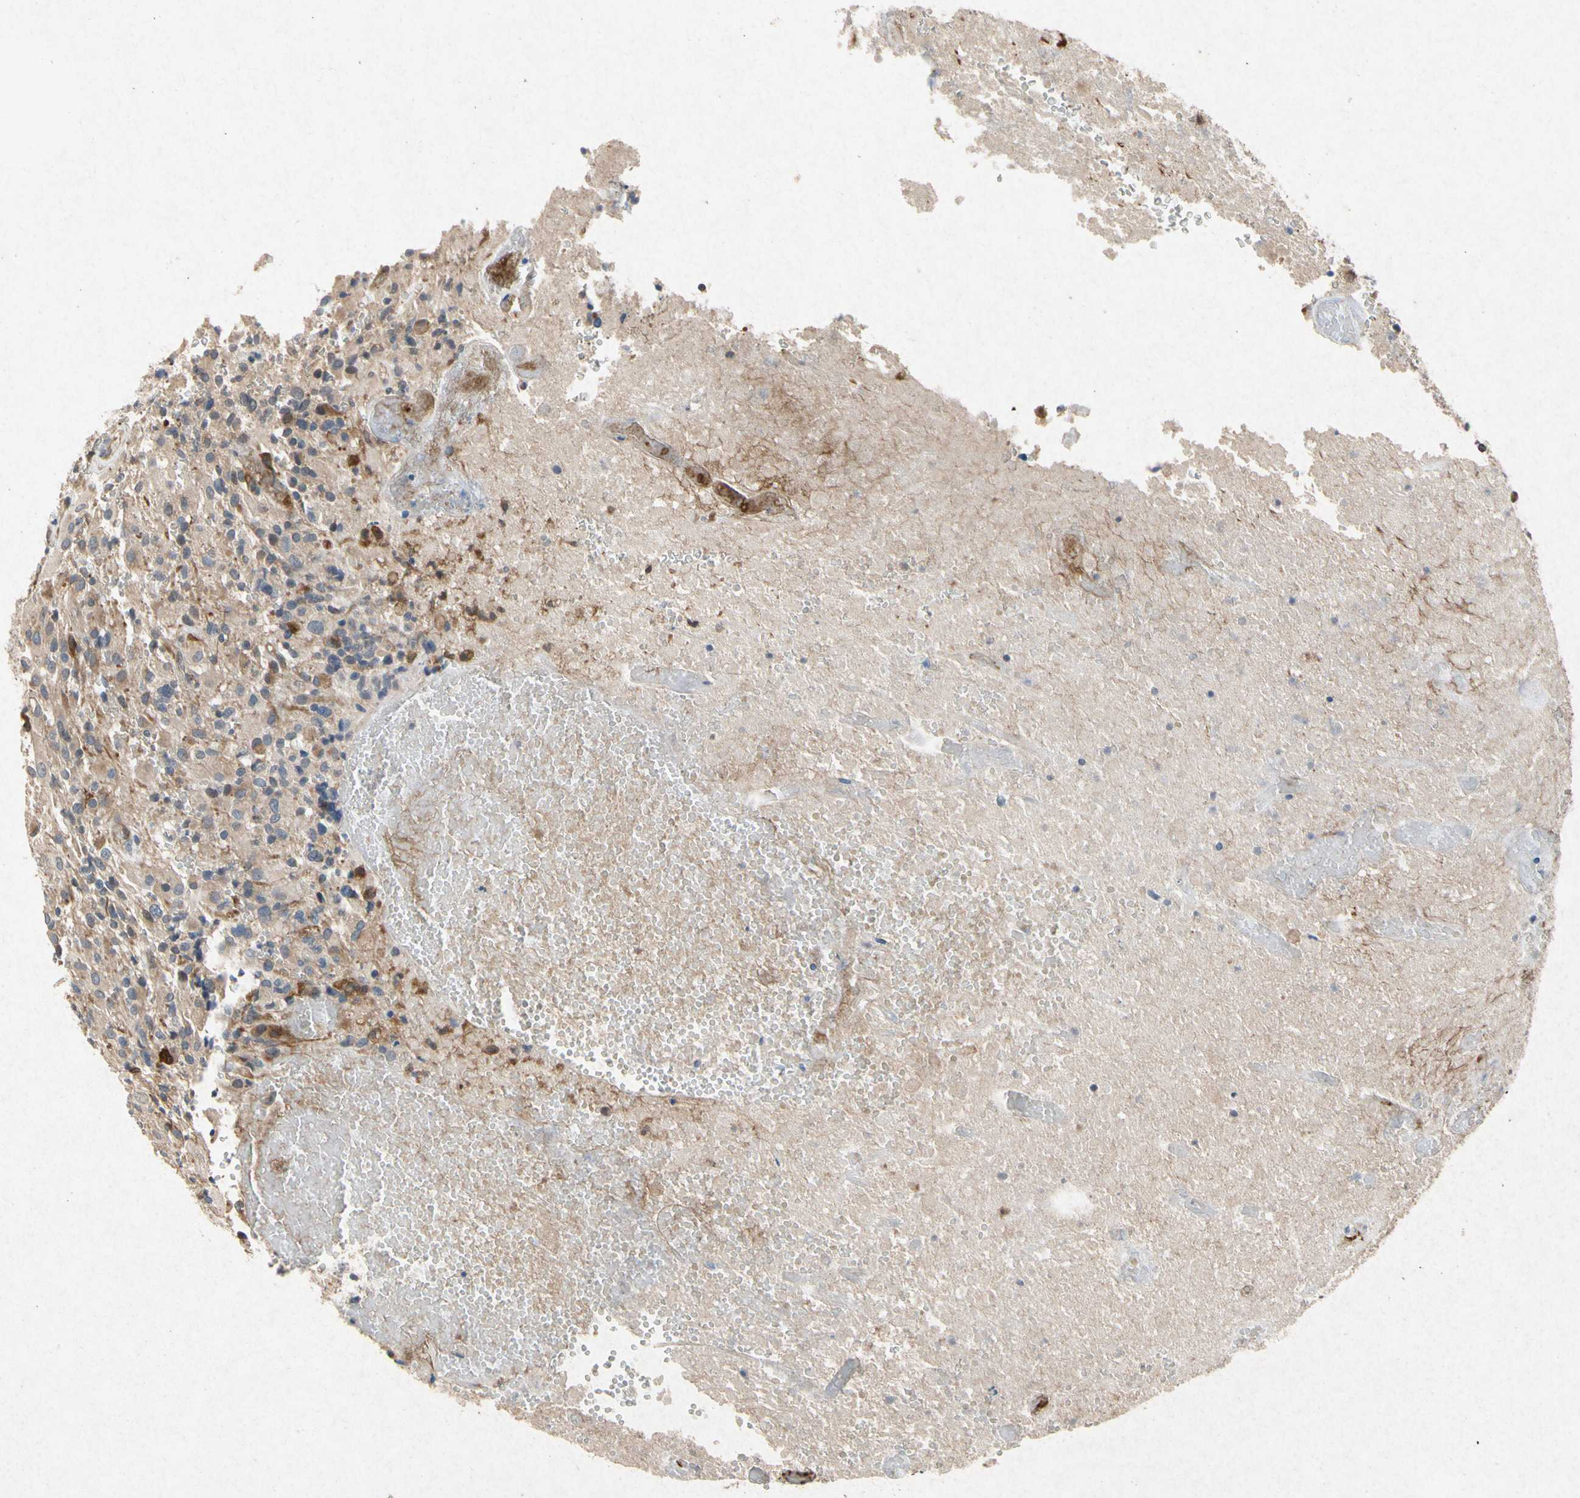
{"staining": {"intensity": "moderate", "quantity": ">75%", "location": "cytoplasmic/membranous"}, "tissue": "glioma", "cell_type": "Tumor cells", "image_type": "cancer", "snomed": [{"axis": "morphology", "description": "Glioma, malignant, High grade"}, {"axis": "topography", "description": "Brain"}], "caption": "This photomicrograph reveals immunohistochemistry (IHC) staining of human malignant glioma (high-grade), with medium moderate cytoplasmic/membranous positivity in approximately >75% of tumor cells.", "gene": "RPS6KA1", "patient": {"sex": "male", "age": 71}}